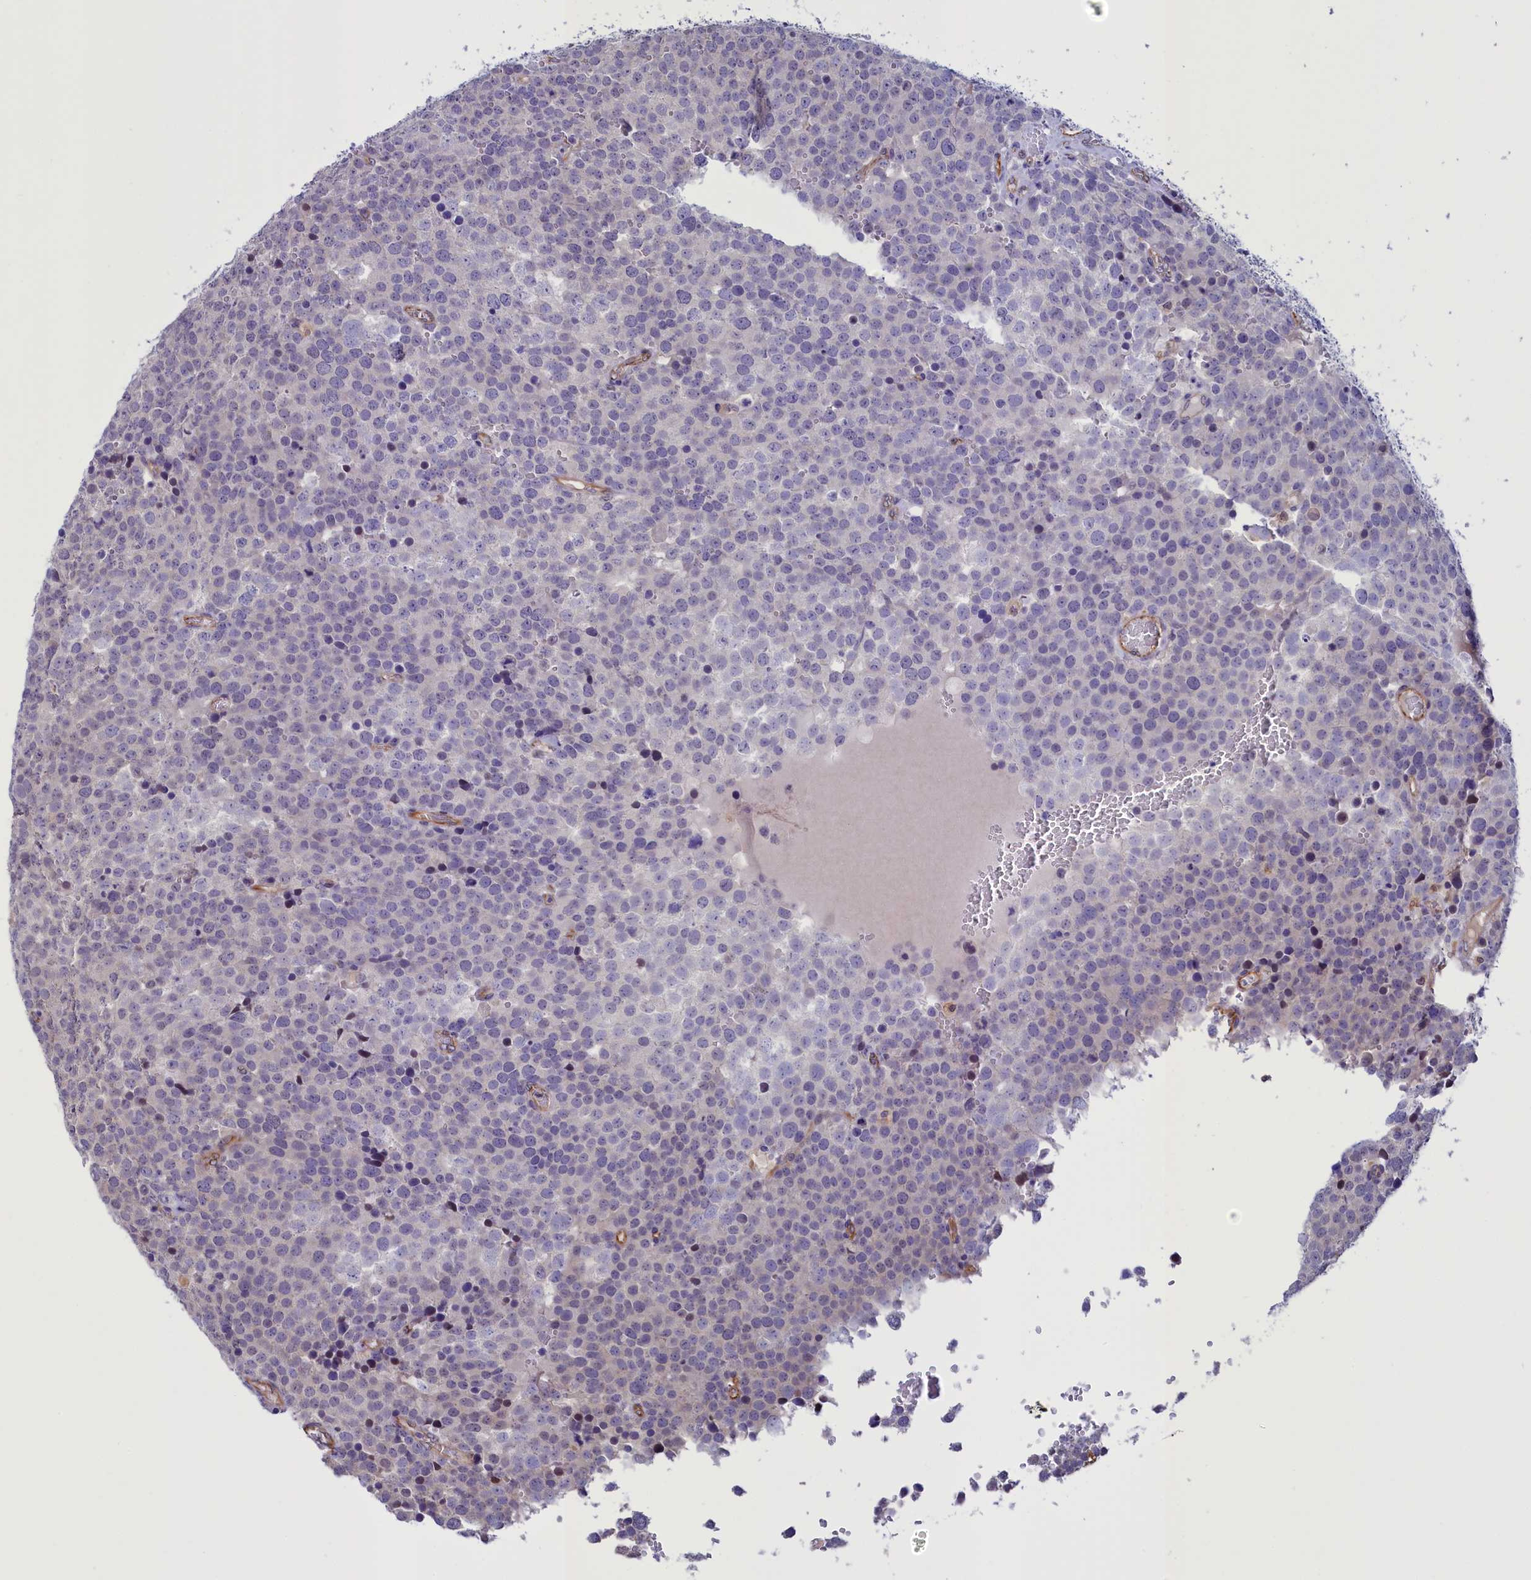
{"staining": {"intensity": "negative", "quantity": "none", "location": "none"}, "tissue": "testis cancer", "cell_type": "Tumor cells", "image_type": "cancer", "snomed": [{"axis": "morphology", "description": "Seminoma, NOS"}, {"axis": "topography", "description": "Testis"}], "caption": "Tumor cells are negative for brown protein staining in seminoma (testis).", "gene": "PDILT", "patient": {"sex": "male", "age": 71}}